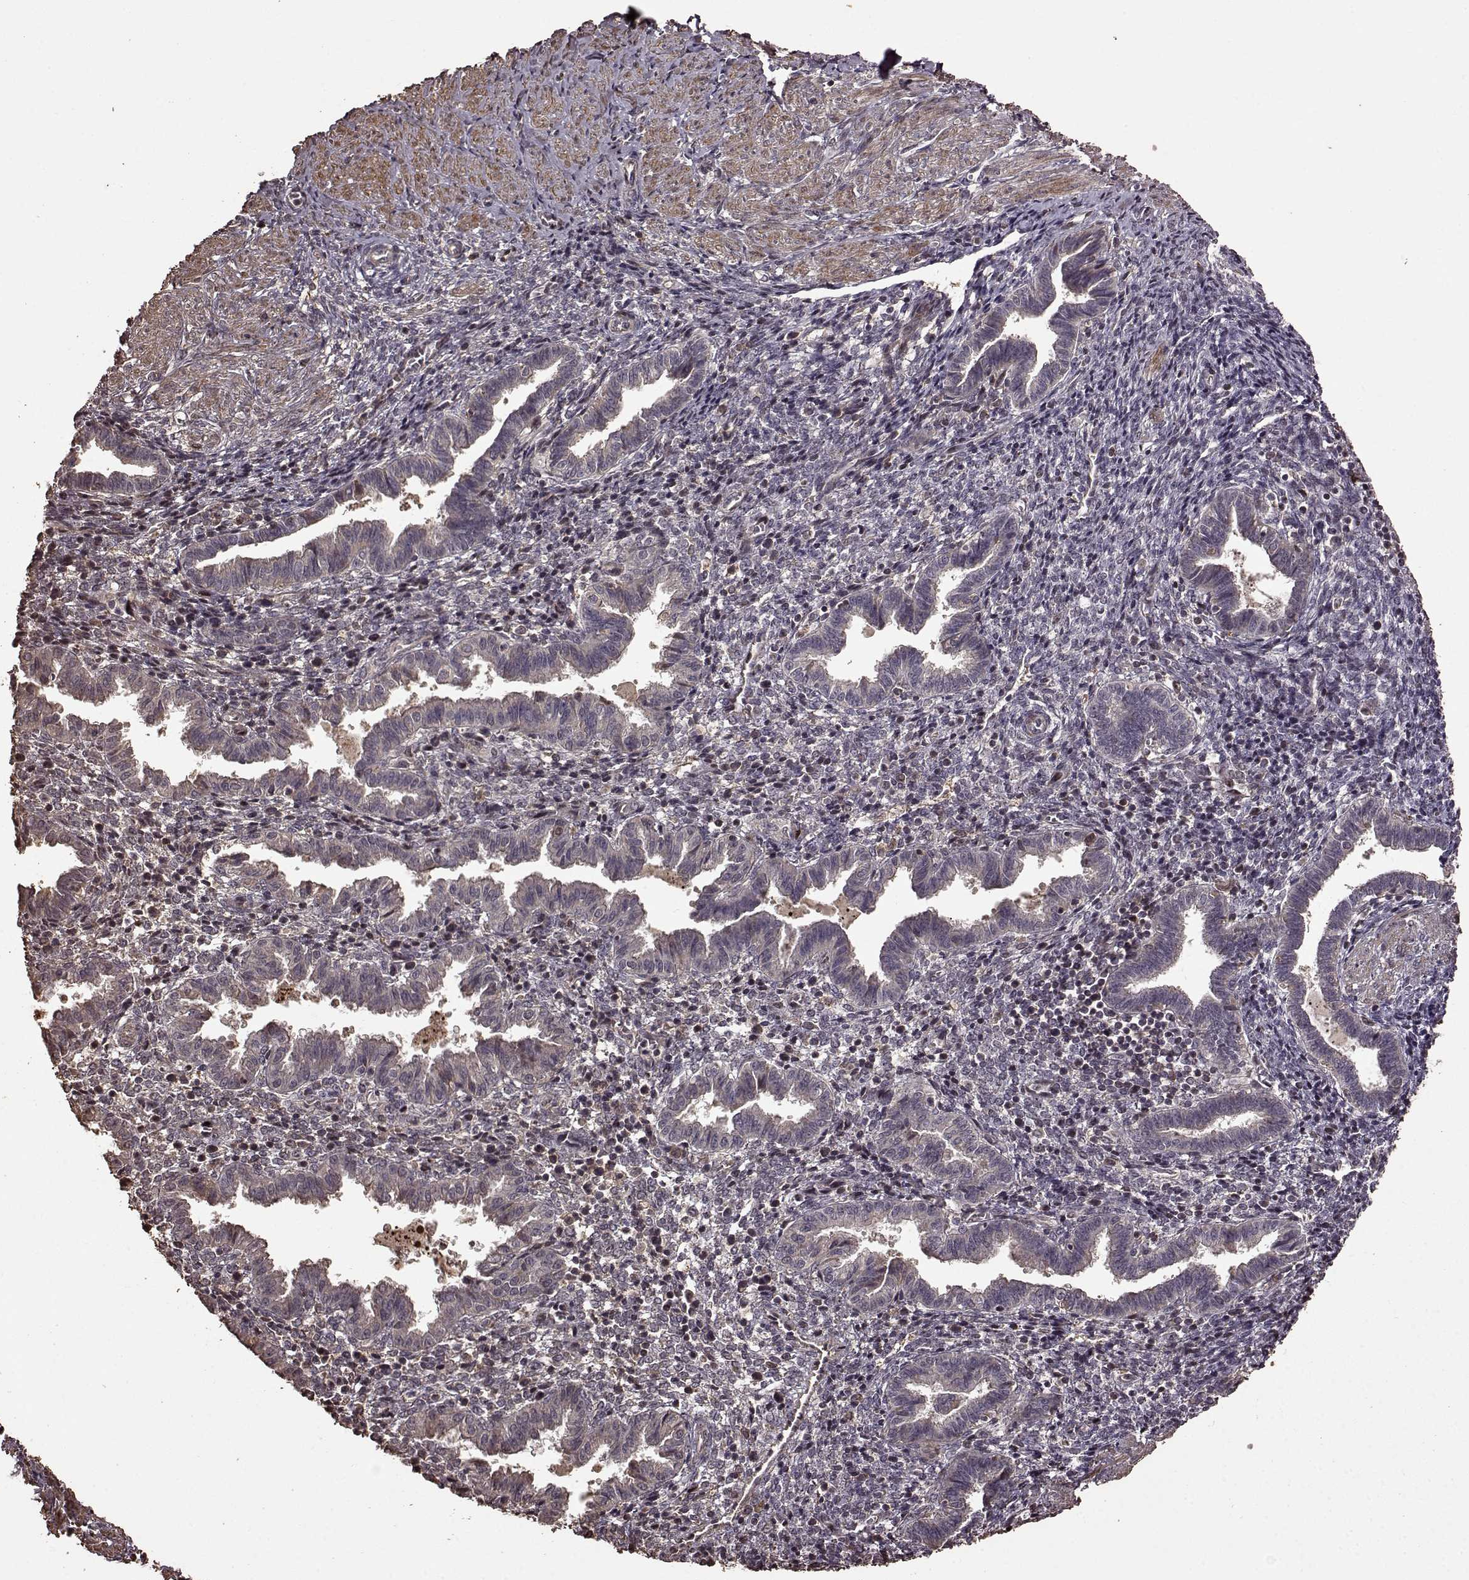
{"staining": {"intensity": "weak", "quantity": "<25%", "location": "cytoplasmic/membranous"}, "tissue": "endometrium", "cell_type": "Cells in endometrial stroma", "image_type": "normal", "snomed": [{"axis": "morphology", "description": "Normal tissue, NOS"}, {"axis": "topography", "description": "Endometrium"}], "caption": "Photomicrograph shows no significant protein positivity in cells in endometrial stroma of normal endometrium. (DAB IHC with hematoxylin counter stain).", "gene": "FBXW11", "patient": {"sex": "female", "age": 37}}